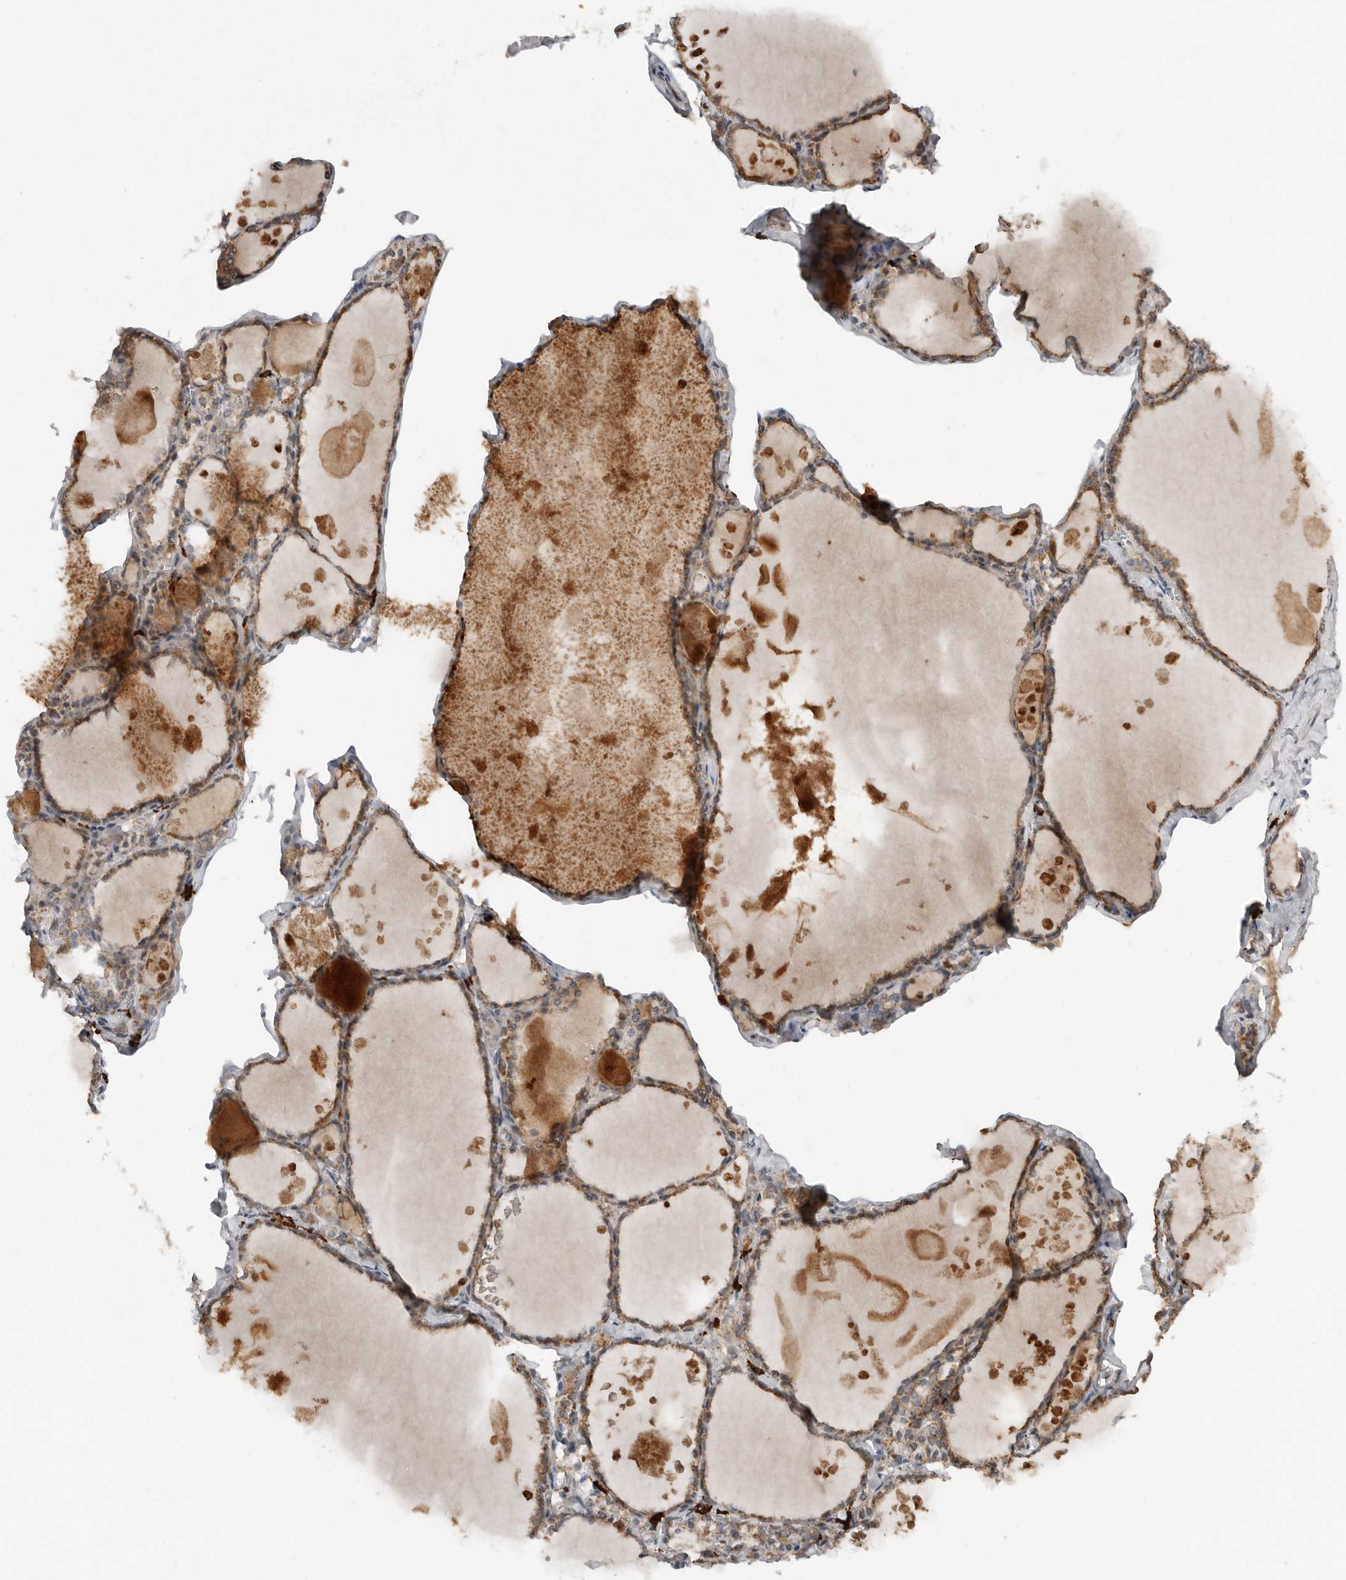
{"staining": {"intensity": "moderate", "quantity": ">75%", "location": "cytoplasmic/membranous"}, "tissue": "thyroid gland", "cell_type": "Glandular cells", "image_type": "normal", "snomed": [{"axis": "morphology", "description": "Normal tissue, NOS"}, {"axis": "topography", "description": "Thyroid gland"}], "caption": "A photomicrograph showing moderate cytoplasmic/membranous positivity in about >75% of glandular cells in unremarkable thyroid gland, as visualized by brown immunohistochemical staining.", "gene": "TEAD3", "patient": {"sex": "male", "age": 56}}